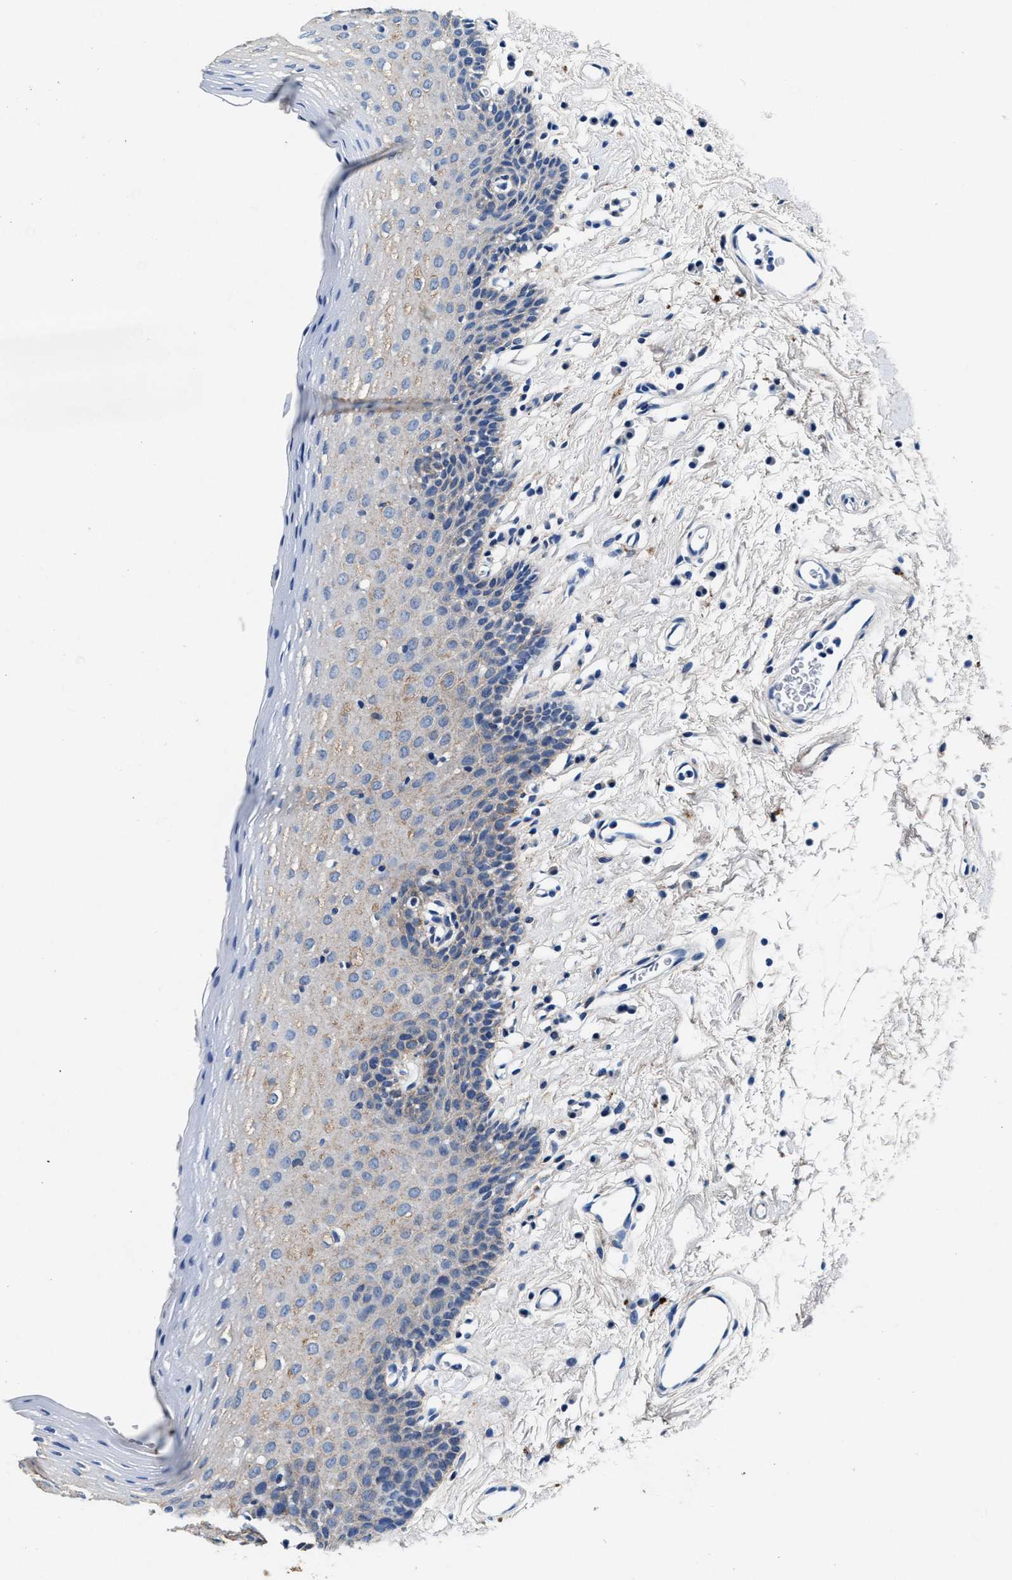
{"staining": {"intensity": "weak", "quantity": "25%-75%", "location": "cytoplasmic/membranous"}, "tissue": "oral mucosa", "cell_type": "Squamous epithelial cells", "image_type": "normal", "snomed": [{"axis": "morphology", "description": "Normal tissue, NOS"}, {"axis": "topography", "description": "Oral tissue"}], "caption": "DAB (3,3'-diaminobenzidine) immunohistochemical staining of benign human oral mucosa exhibits weak cytoplasmic/membranous protein positivity in about 25%-75% of squamous epithelial cells. The protein is stained brown, and the nuclei are stained in blue (DAB (3,3'-diaminobenzidine) IHC with brightfield microscopy, high magnification).", "gene": "SLC8A1", "patient": {"sex": "male", "age": 66}}